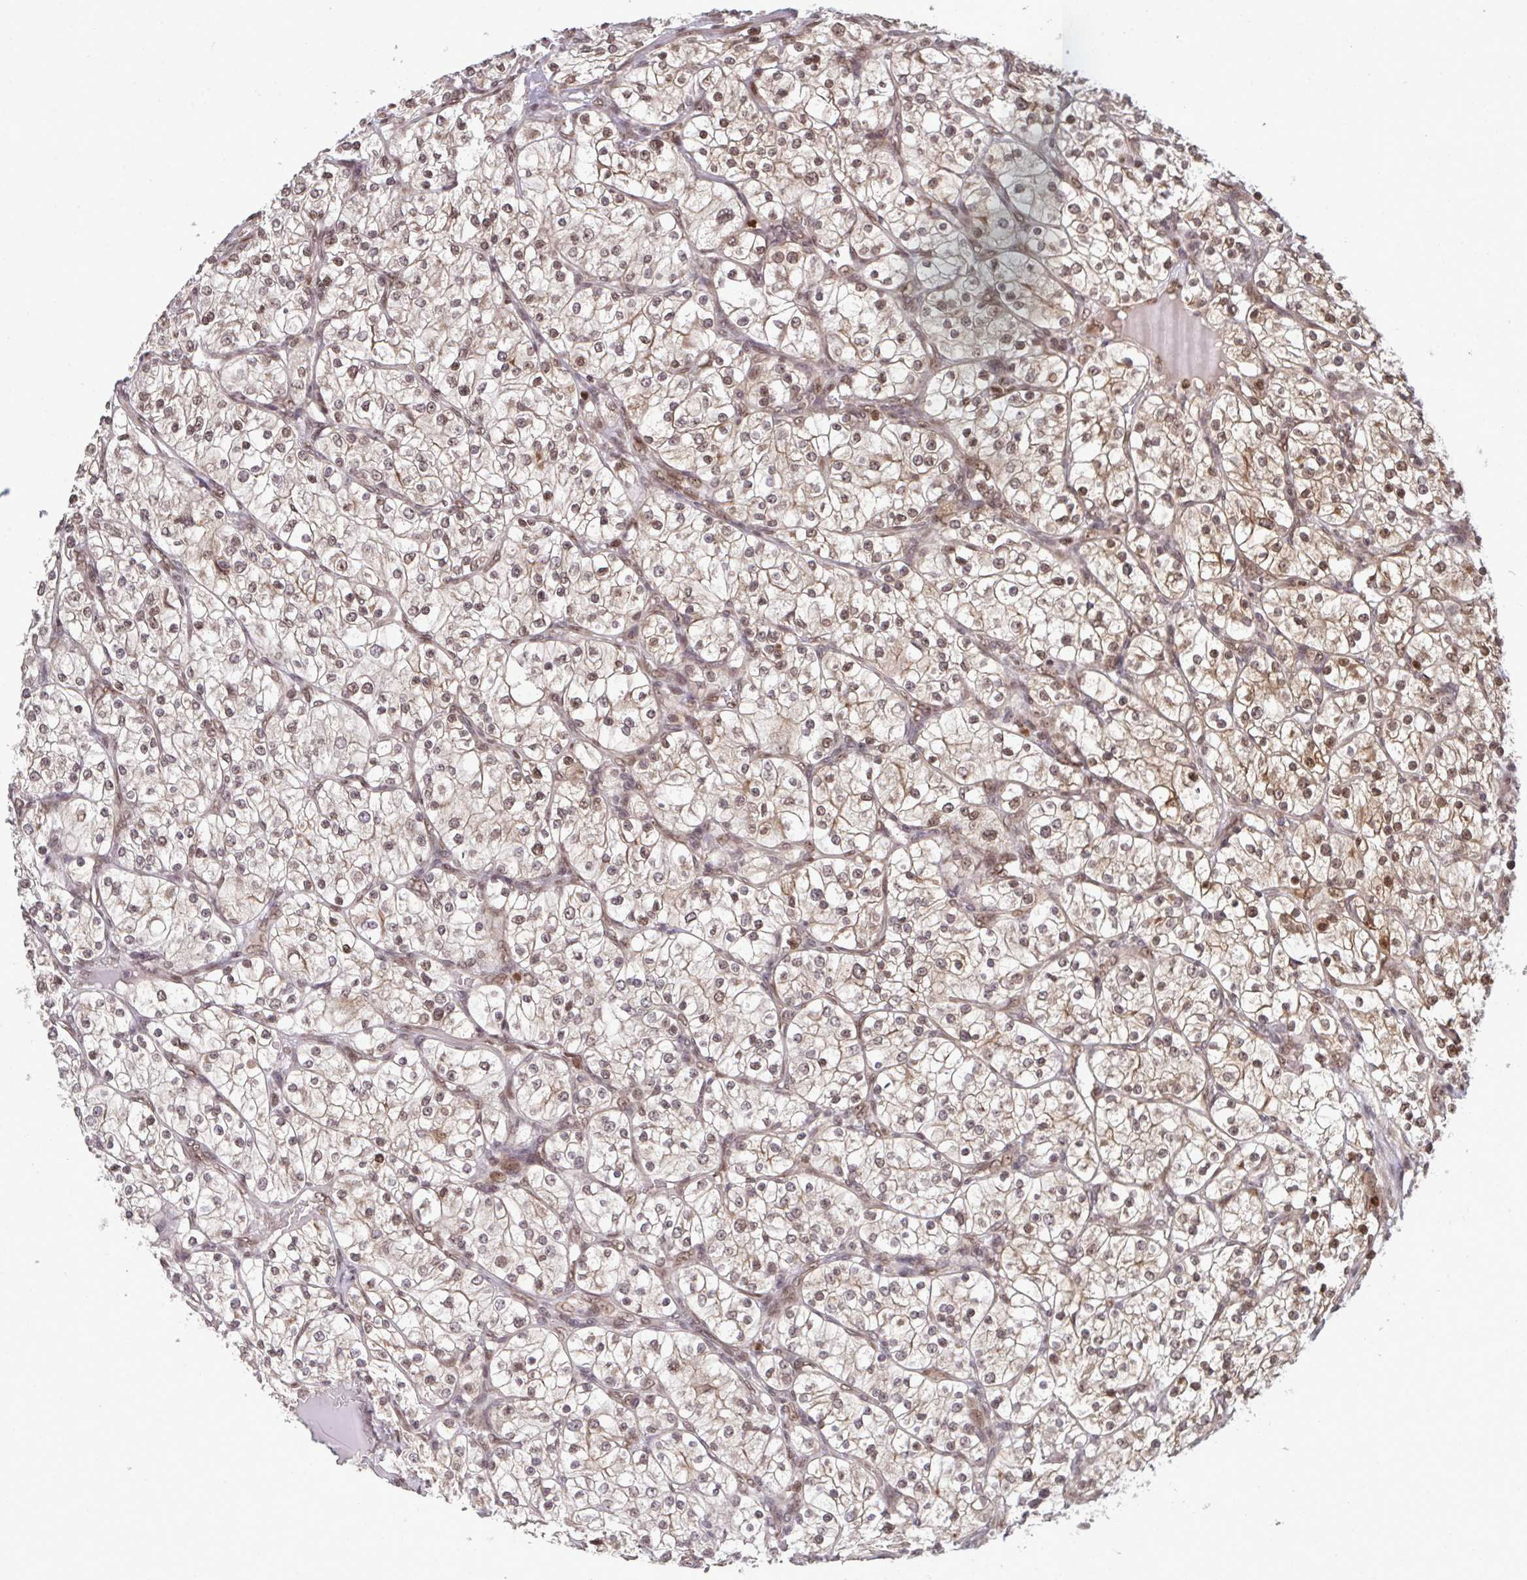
{"staining": {"intensity": "moderate", "quantity": "25%-75%", "location": "cytoplasmic/membranous,nuclear"}, "tissue": "renal cancer", "cell_type": "Tumor cells", "image_type": "cancer", "snomed": [{"axis": "morphology", "description": "Adenocarcinoma, NOS"}, {"axis": "topography", "description": "Kidney"}], "caption": "Protein expression analysis of renal adenocarcinoma demonstrates moderate cytoplasmic/membranous and nuclear expression in approximately 25%-75% of tumor cells.", "gene": "UXT", "patient": {"sex": "male", "age": 80}}